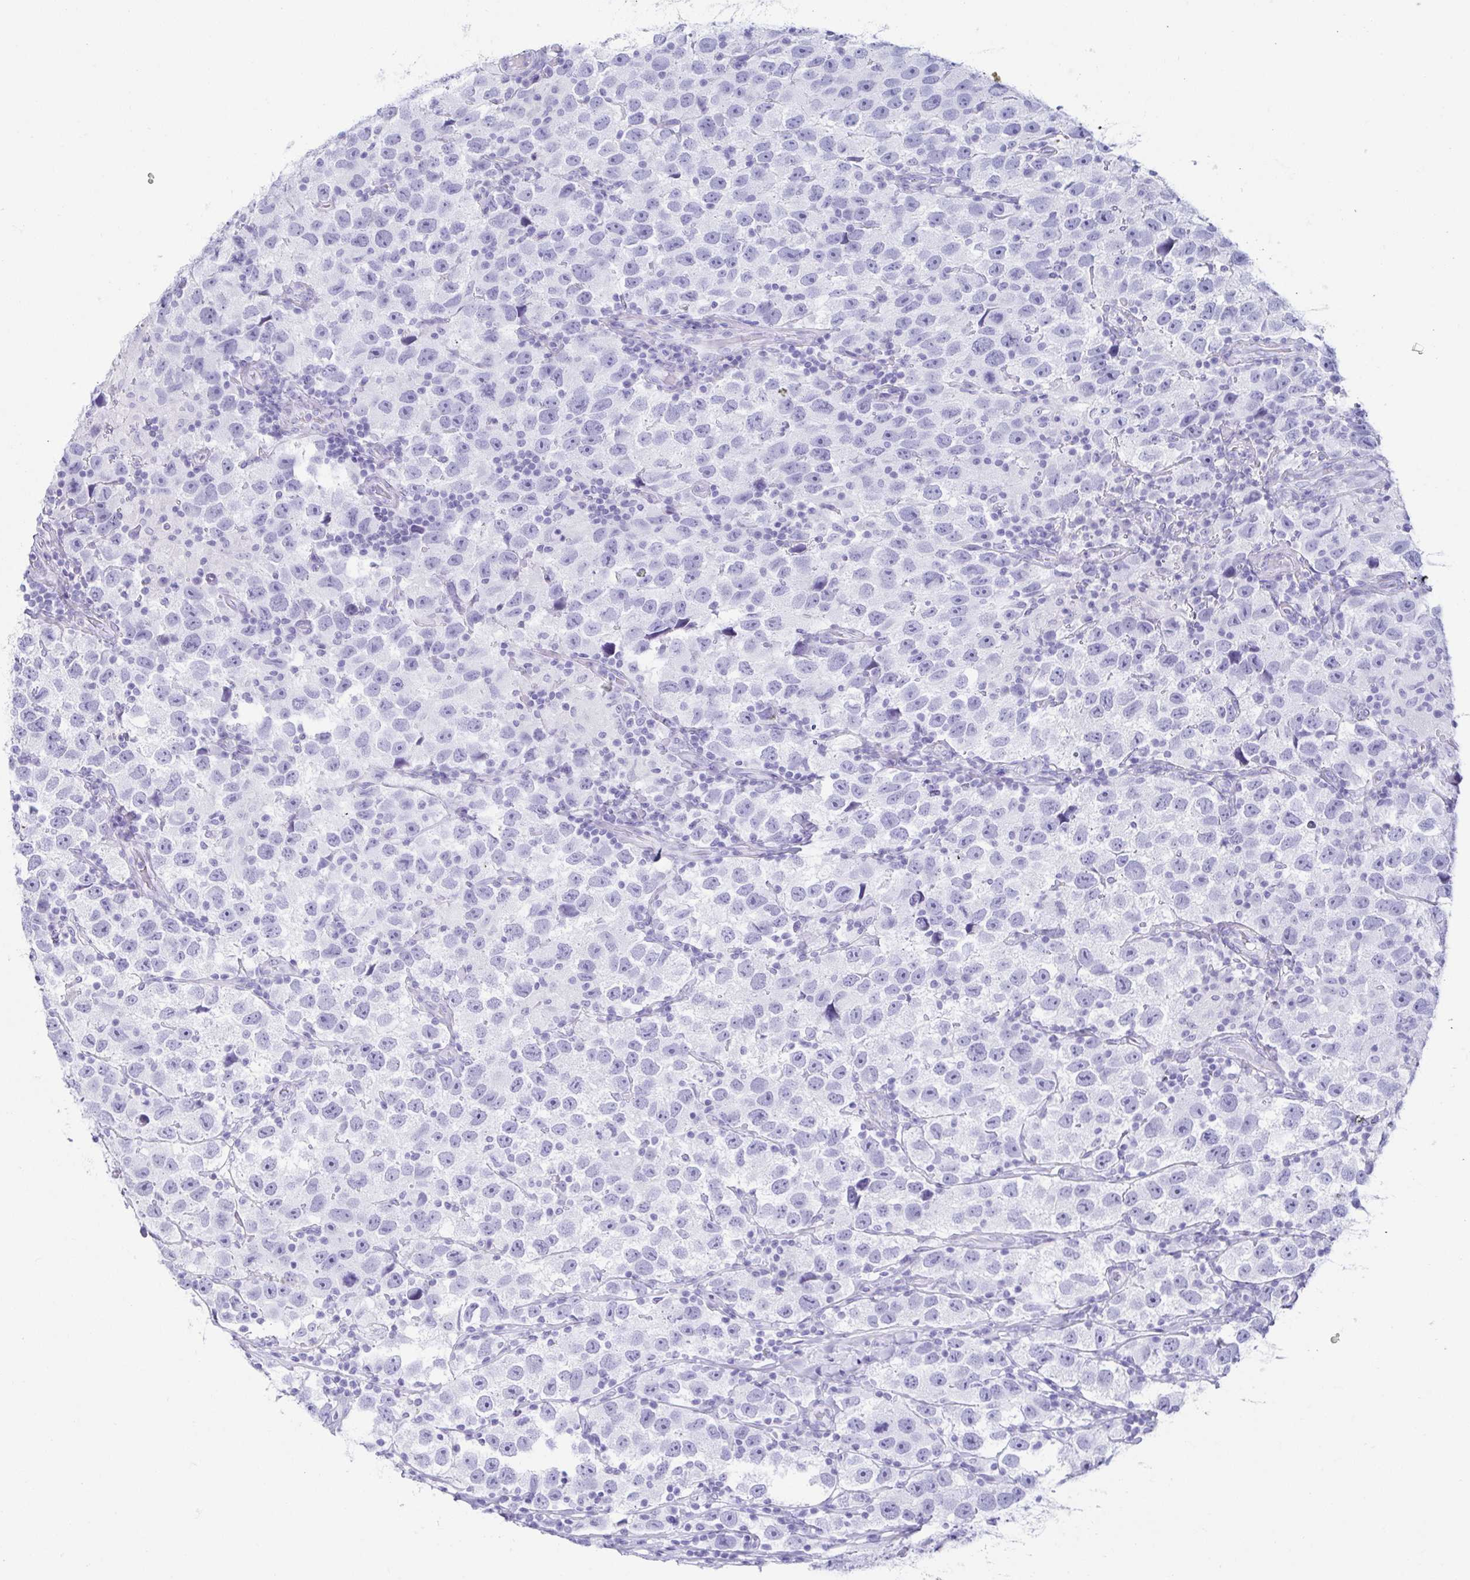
{"staining": {"intensity": "negative", "quantity": "none", "location": "none"}, "tissue": "testis cancer", "cell_type": "Tumor cells", "image_type": "cancer", "snomed": [{"axis": "morphology", "description": "Seminoma, NOS"}, {"axis": "topography", "description": "Testis"}], "caption": "Tumor cells are negative for protein expression in human testis seminoma.", "gene": "CD164L2", "patient": {"sex": "male", "age": 26}}